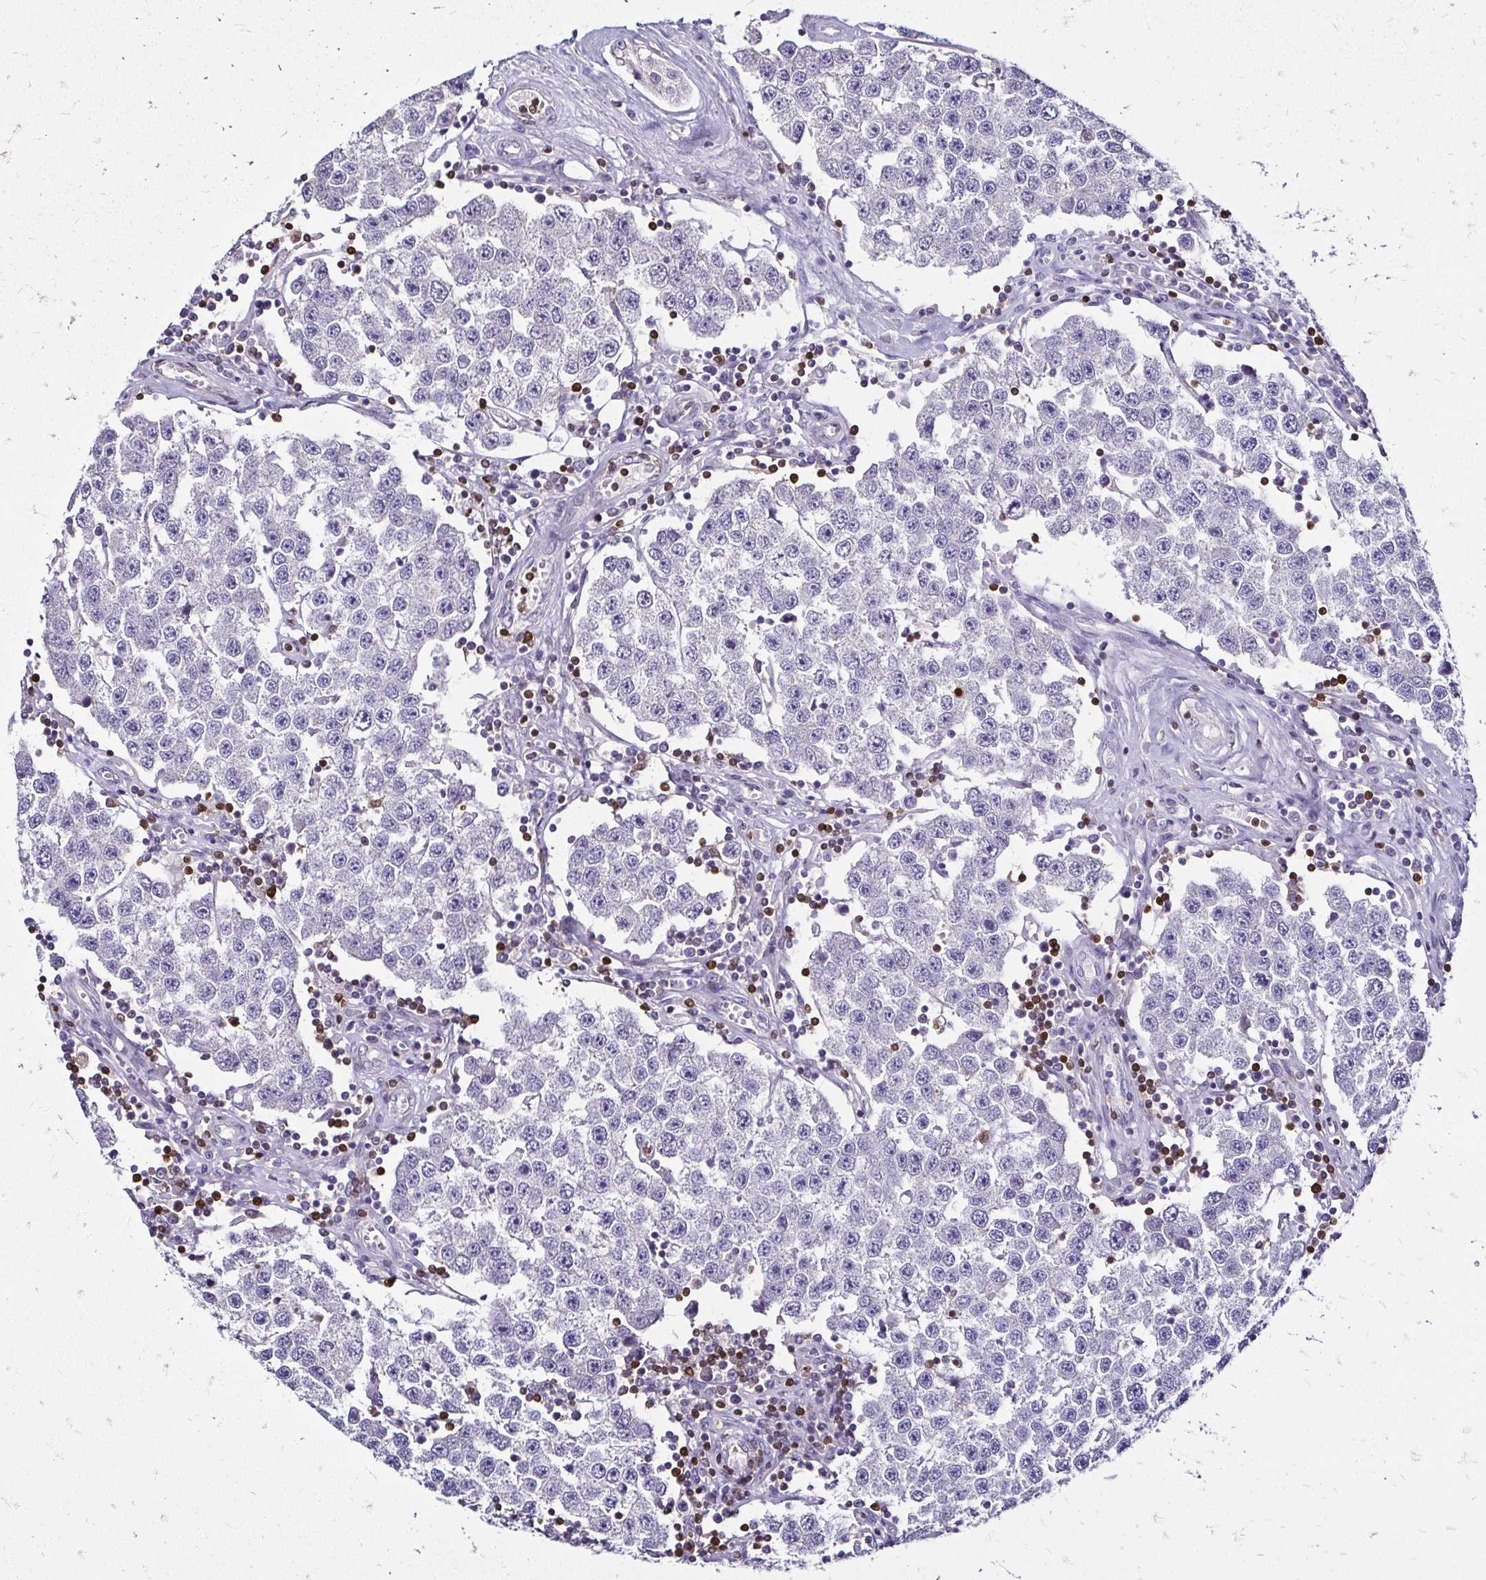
{"staining": {"intensity": "negative", "quantity": "none", "location": "none"}, "tissue": "testis cancer", "cell_type": "Tumor cells", "image_type": "cancer", "snomed": [{"axis": "morphology", "description": "Seminoma, NOS"}, {"axis": "topography", "description": "Testis"}], "caption": "Immunohistochemistry (IHC) of seminoma (testis) reveals no positivity in tumor cells.", "gene": "ZFP1", "patient": {"sex": "male", "age": 34}}